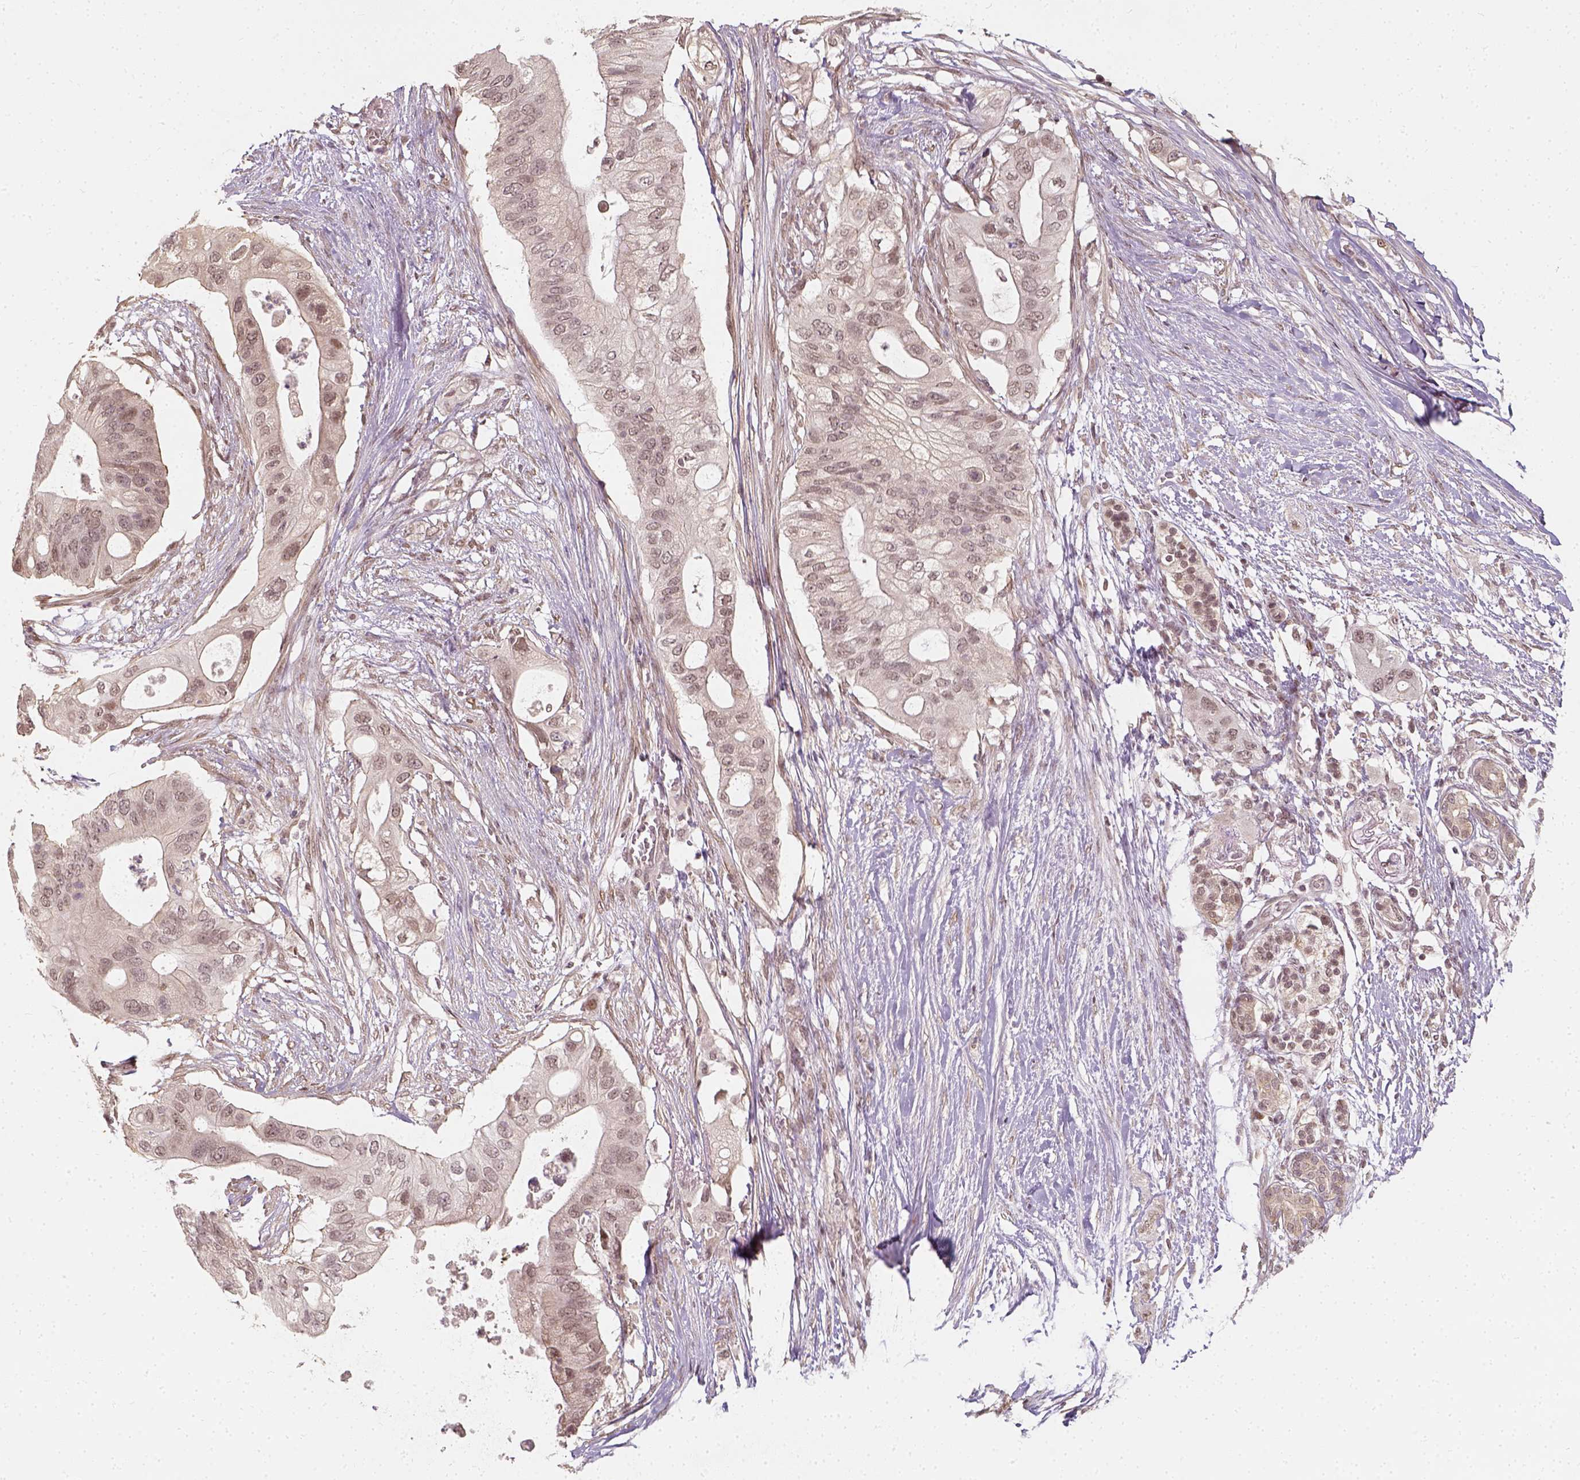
{"staining": {"intensity": "negative", "quantity": "none", "location": "none"}, "tissue": "pancreatic cancer", "cell_type": "Tumor cells", "image_type": "cancer", "snomed": [{"axis": "morphology", "description": "Adenocarcinoma, NOS"}, {"axis": "topography", "description": "Pancreas"}], "caption": "Protein analysis of pancreatic cancer exhibits no significant staining in tumor cells.", "gene": "ZMAT3", "patient": {"sex": "female", "age": 72}}